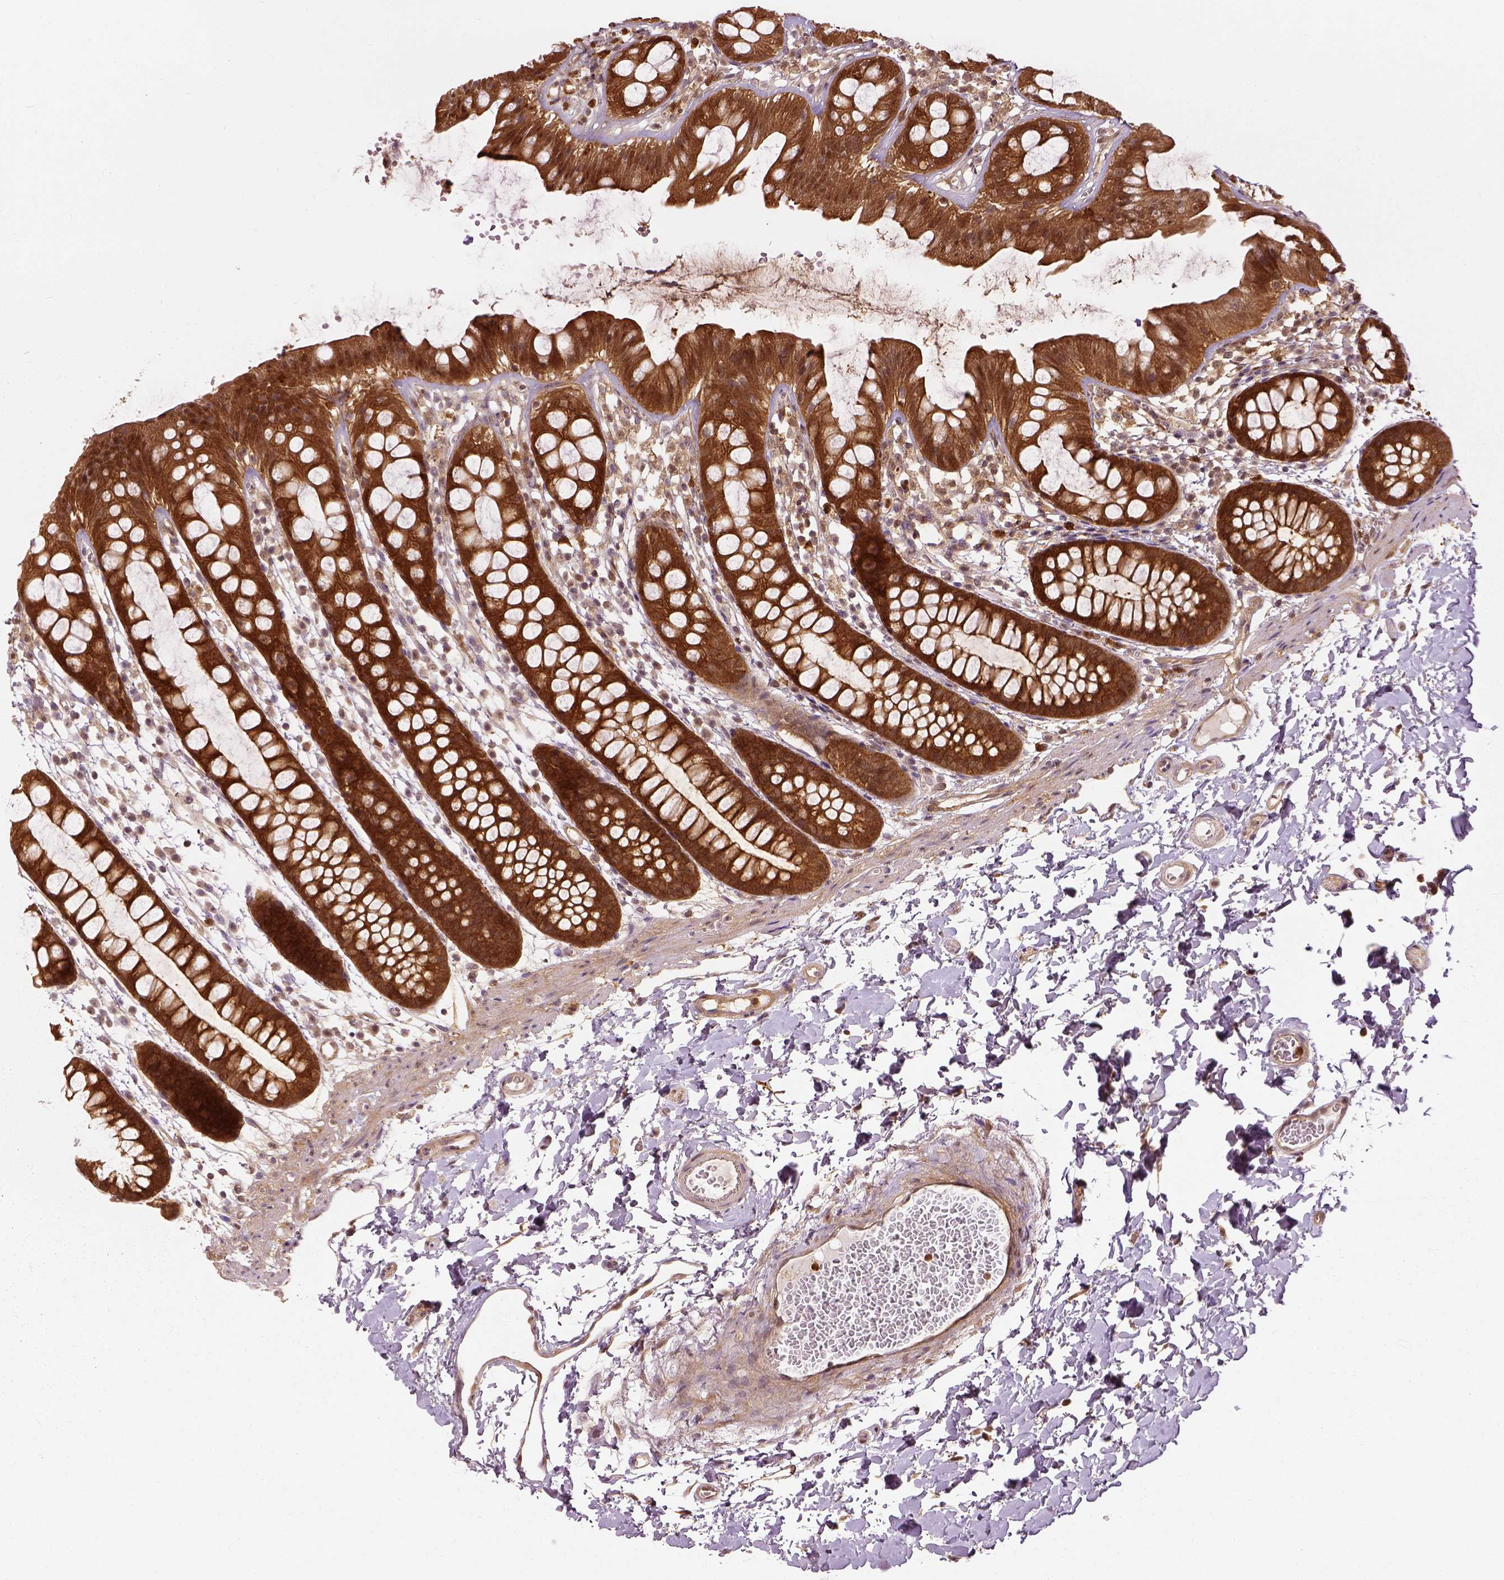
{"staining": {"intensity": "strong", "quantity": ">75%", "location": "cytoplasmic/membranous"}, "tissue": "rectum", "cell_type": "Glandular cells", "image_type": "normal", "snomed": [{"axis": "morphology", "description": "Normal tissue, NOS"}, {"axis": "topography", "description": "Rectum"}], "caption": "Glandular cells demonstrate strong cytoplasmic/membranous staining in about >75% of cells in unremarkable rectum.", "gene": "GPI", "patient": {"sex": "male", "age": 57}}